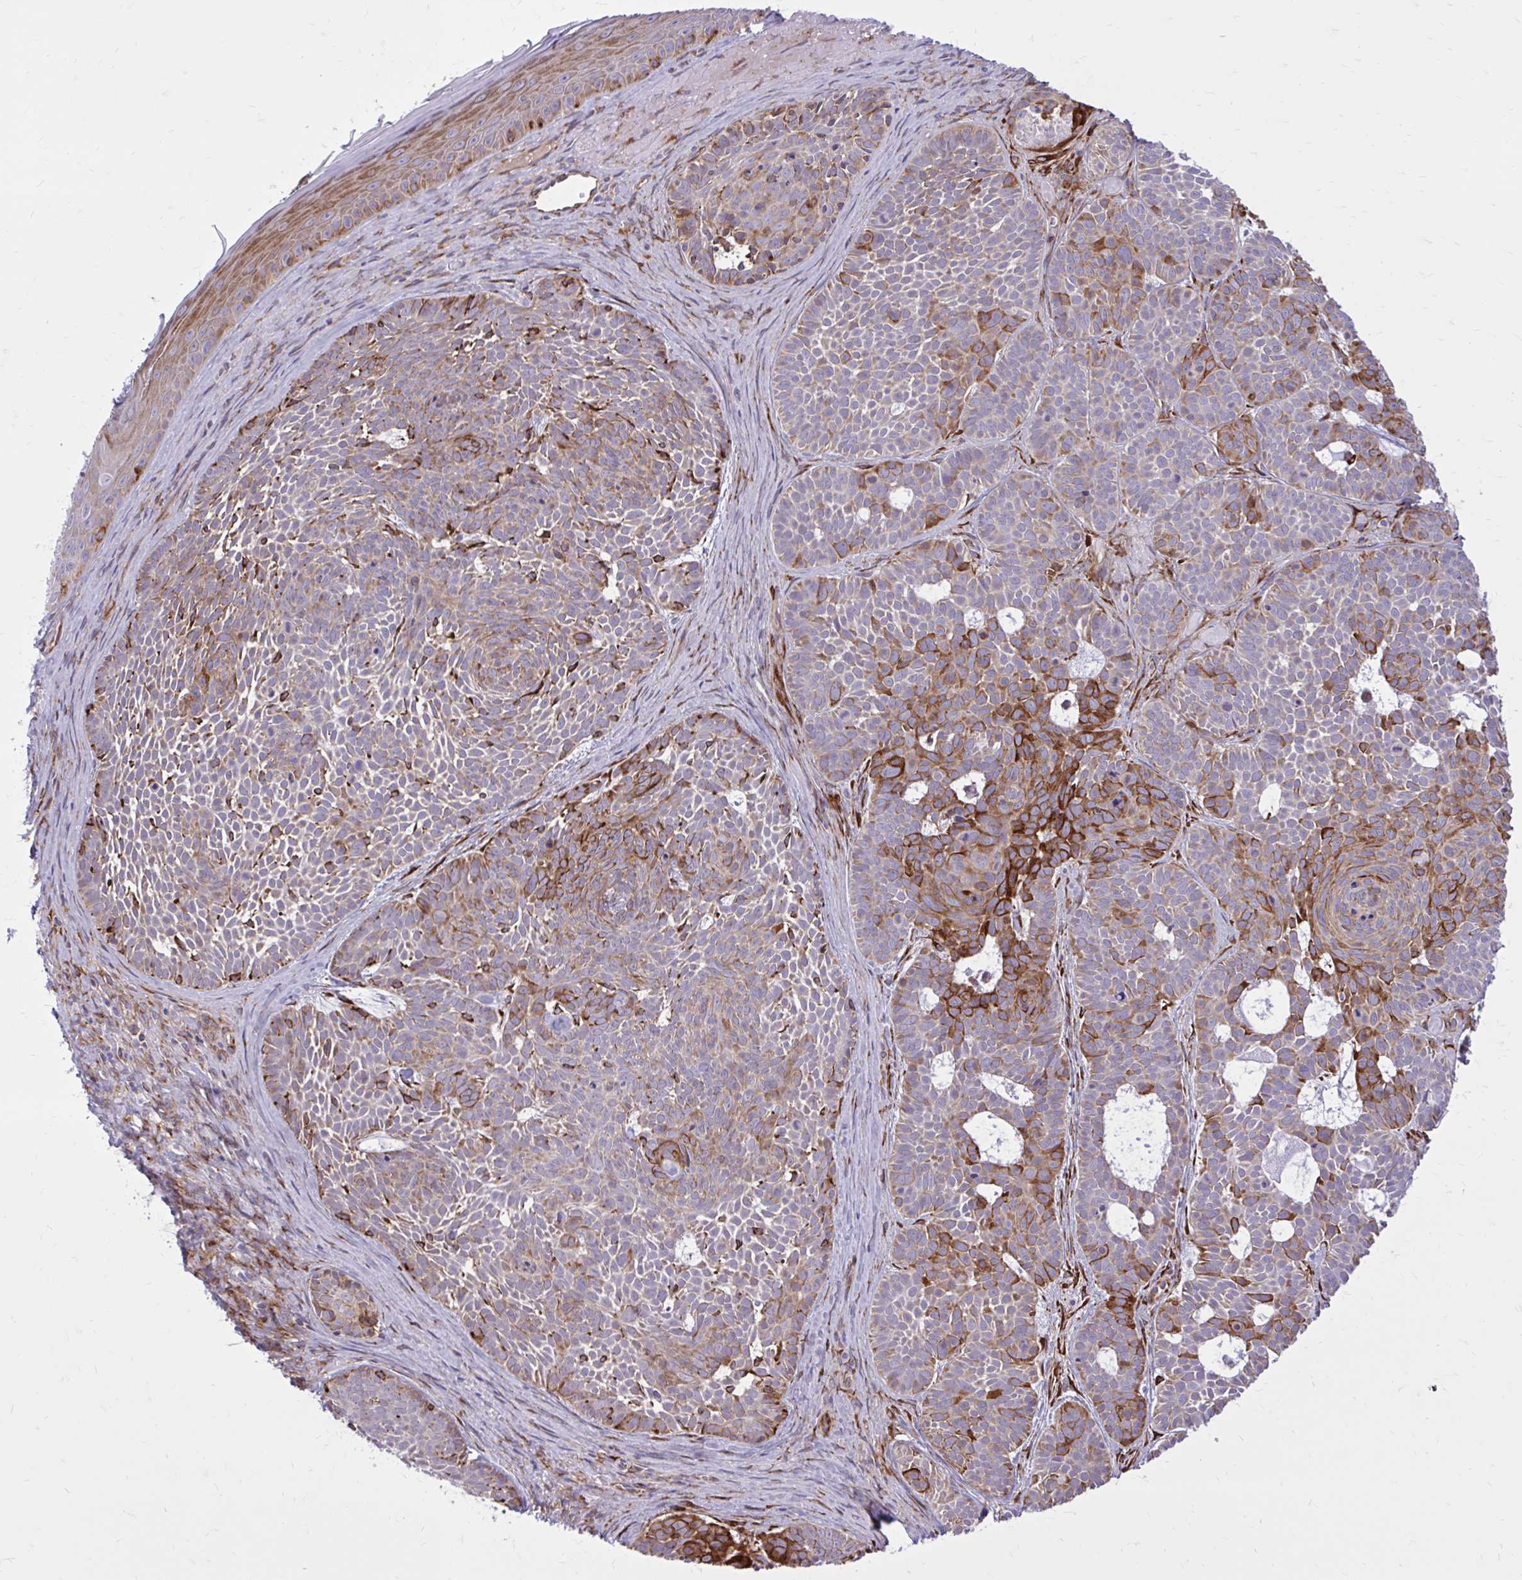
{"staining": {"intensity": "moderate", "quantity": "25%-75%", "location": "cytoplasmic/membranous"}, "tissue": "skin cancer", "cell_type": "Tumor cells", "image_type": "cancer", "snomed": [{"axis": "morphology", "description": "Basal cell carcinoma"}, {"axis": "topography", "description": "Skin"}], "caption": "Protein staining exhibits moderate cytoplasmic/membranous positivity in approximately 25%-75% of tumor cells in skin cancer.", "gene": "BEND5", "patient": {"sex": "male", "age": 81}}